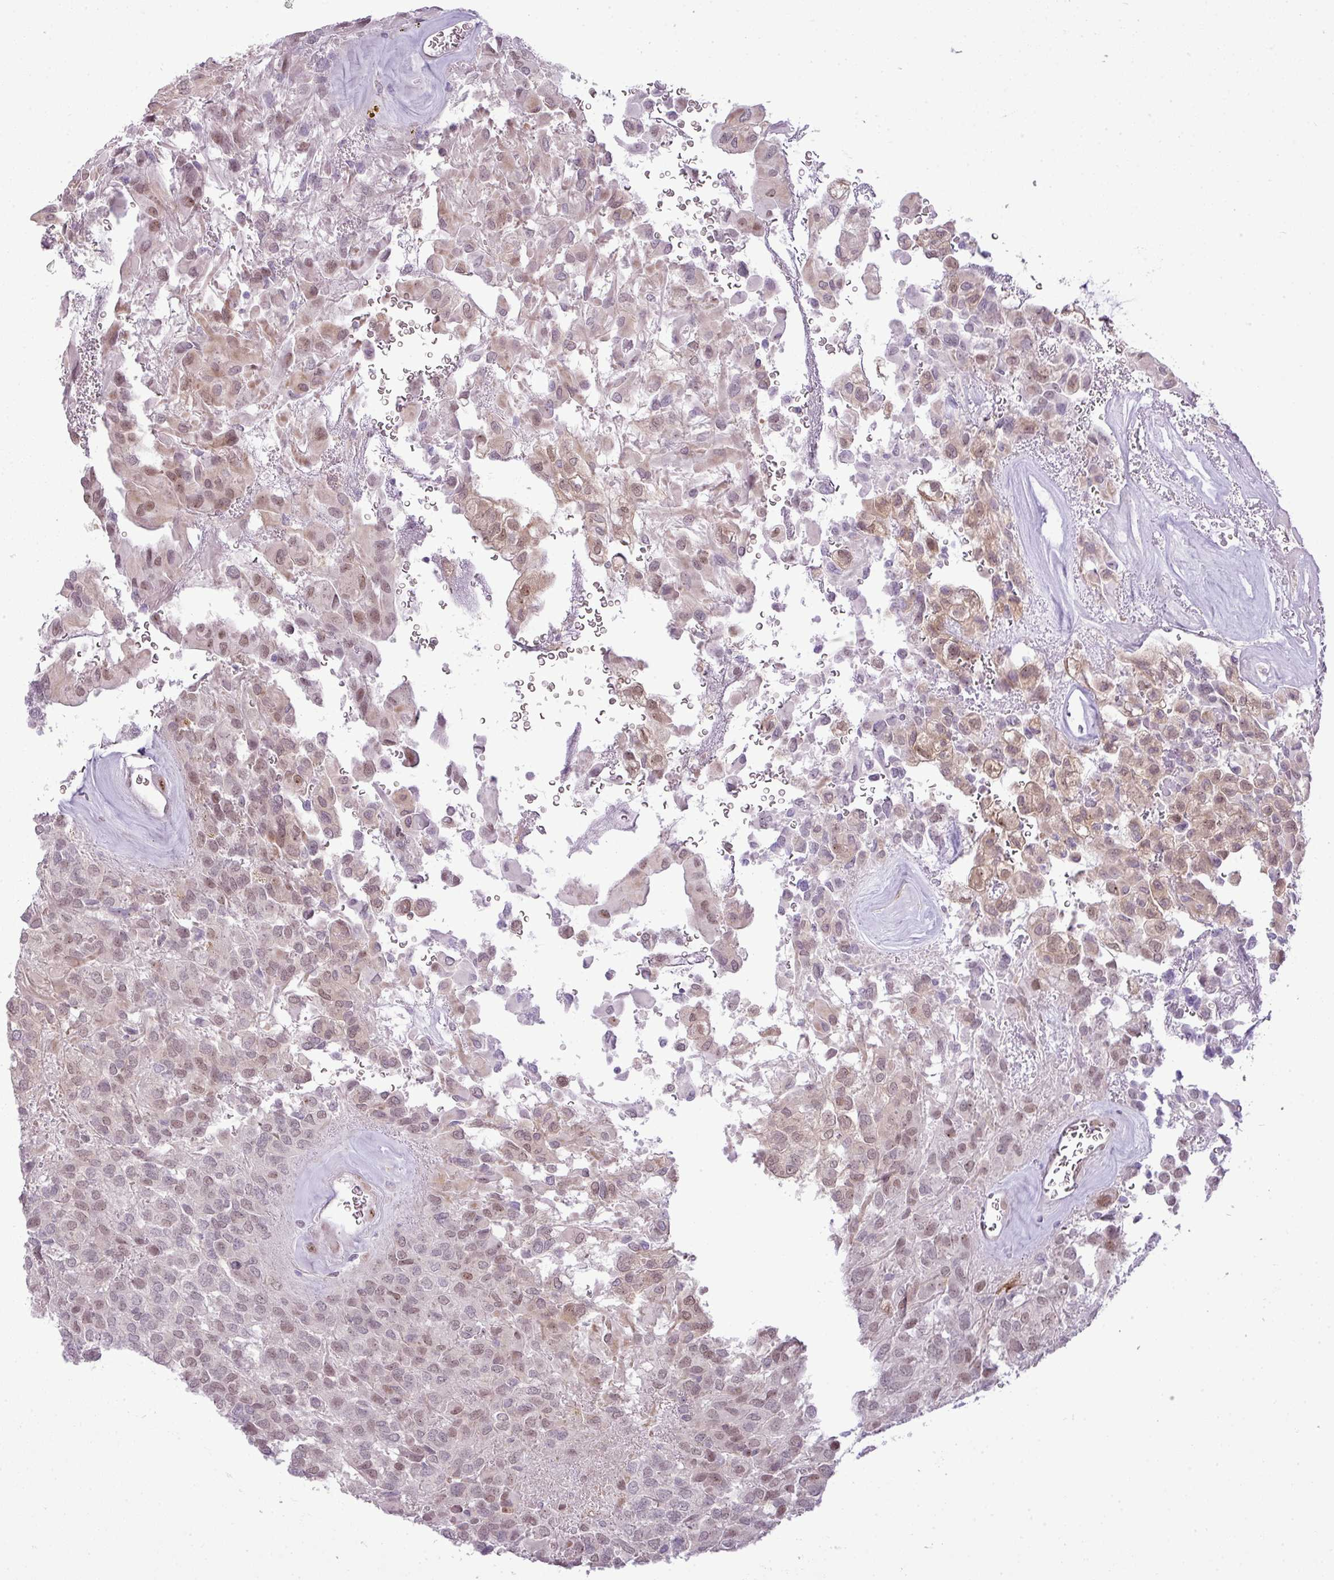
{"staining": {"intensity": "weak", "quantity": "25%-75%", "location": "cytoplasmic/membranous,nuclear"}, "tissue": "glioma", "cell_type": "Tumor cells", "image_type": "cancer", "snomed": [{"axis": "morphology", "description": "Glioma, malignant, Low grade"}, {"axis": "topography", "description": "Brain"}], "caption": "Weak cytoplasmic/membranous and nuclear protein expression is appreciated in approximately 25%-75% of tumor cells in glioma. Using DAB (3,3'-diaminobenzidine) (brown) and hematoxylin (blue) stains, captured at high magnification using brightfield microscopy.", "gene": "MAK16", "patient": {"sex": "male", "age": 56}}